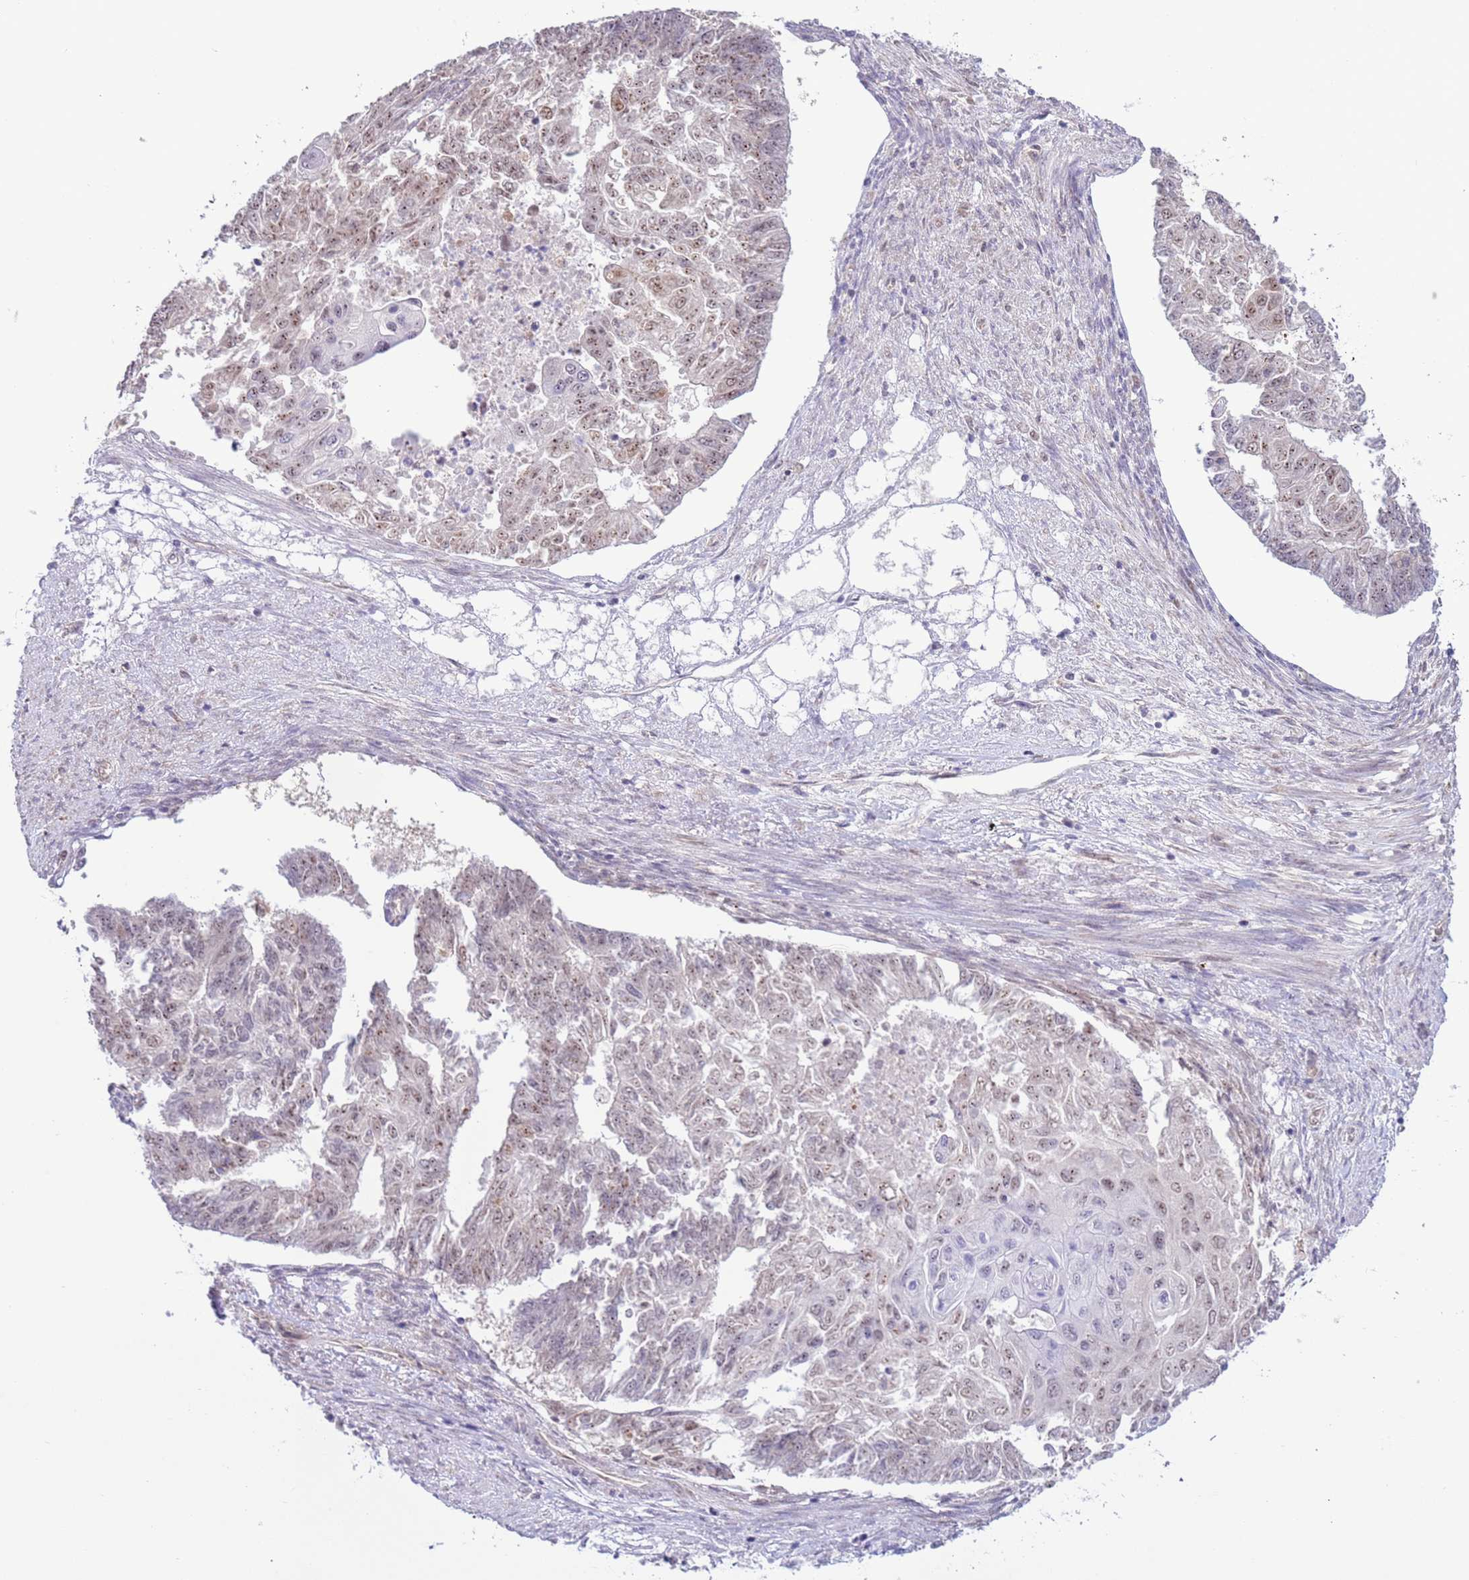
{"staining": {"intensity": "weak", "quantity": "25%-75%", "location": "nuclear"}, "tissue": "endometrial cancer", "cell_type": "Tumor cells", "image_type": "cancer", "snomed": [{"axis": "morphology", "description": "Adenocarcinoma, NOS"}, {"axis": "topography", "description": "Endometrium"}], "caption": "Tumor cells demonstrate weak nuclear expression in approximately 25%-75% of cells in endometrial cancer.", "gene": "PRPF6", "patient": {"sex": "female", "age": 32}}